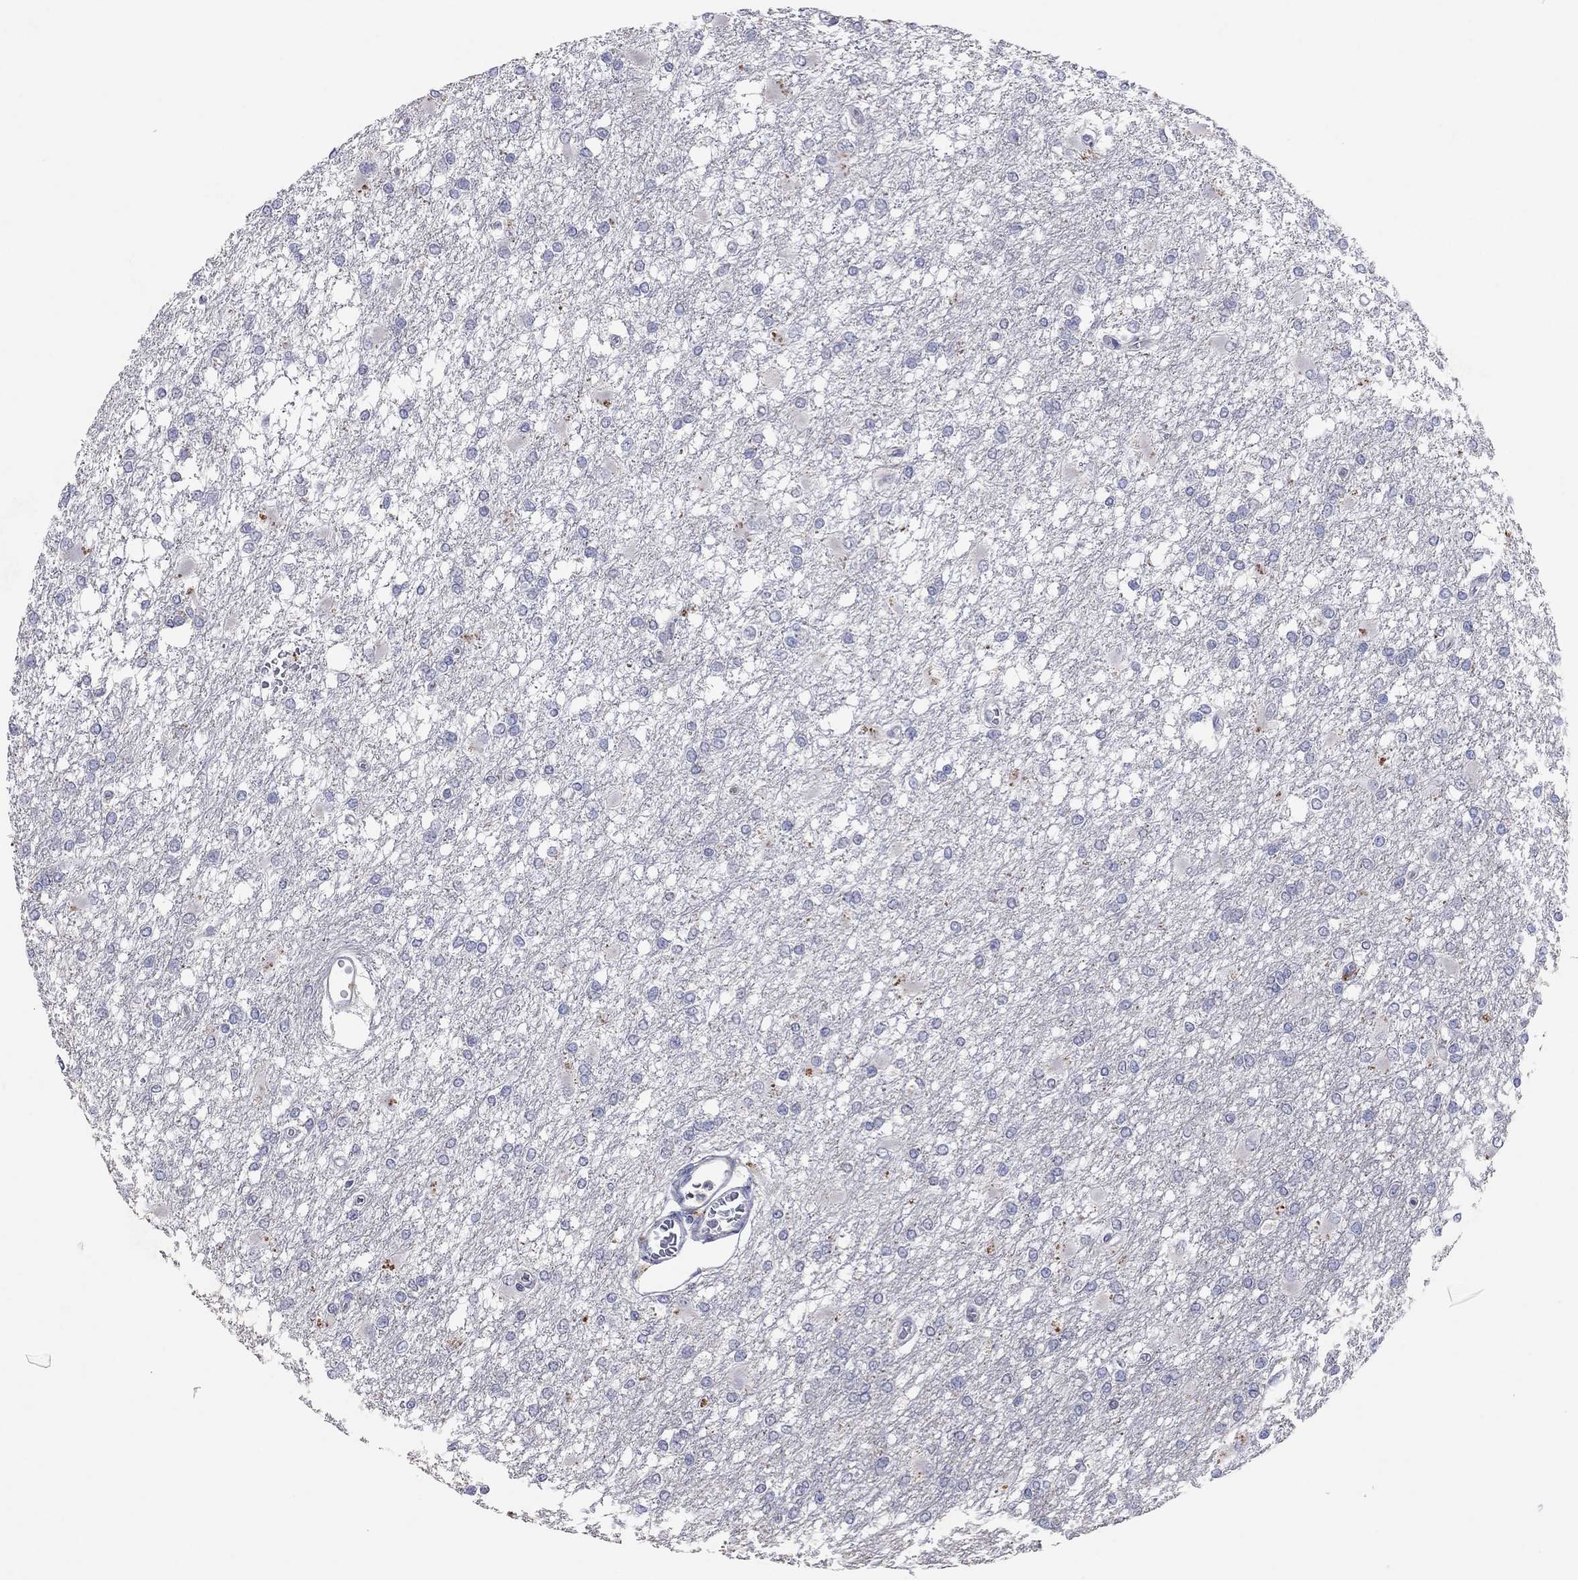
{"staining": {"intensity": "negative", "quantity": "none", "location": "none"}, "tissue": "glioma", "cell_type": "Tumor cells", "image_type": "cancer", "snomed": [{"axis": "morphology", "description": "Glioma, malignant, High grade"}, {"axis": "topography", "description": "Cerebral cortex"}], "caption": "Tumor cells are negative for brown protein staining in glioma. (Immunohistochemistry (ihc), brightfield microscopy, high magnification).", "gene": "MMP13", "patient": {"sex": "male", "age": 79}}